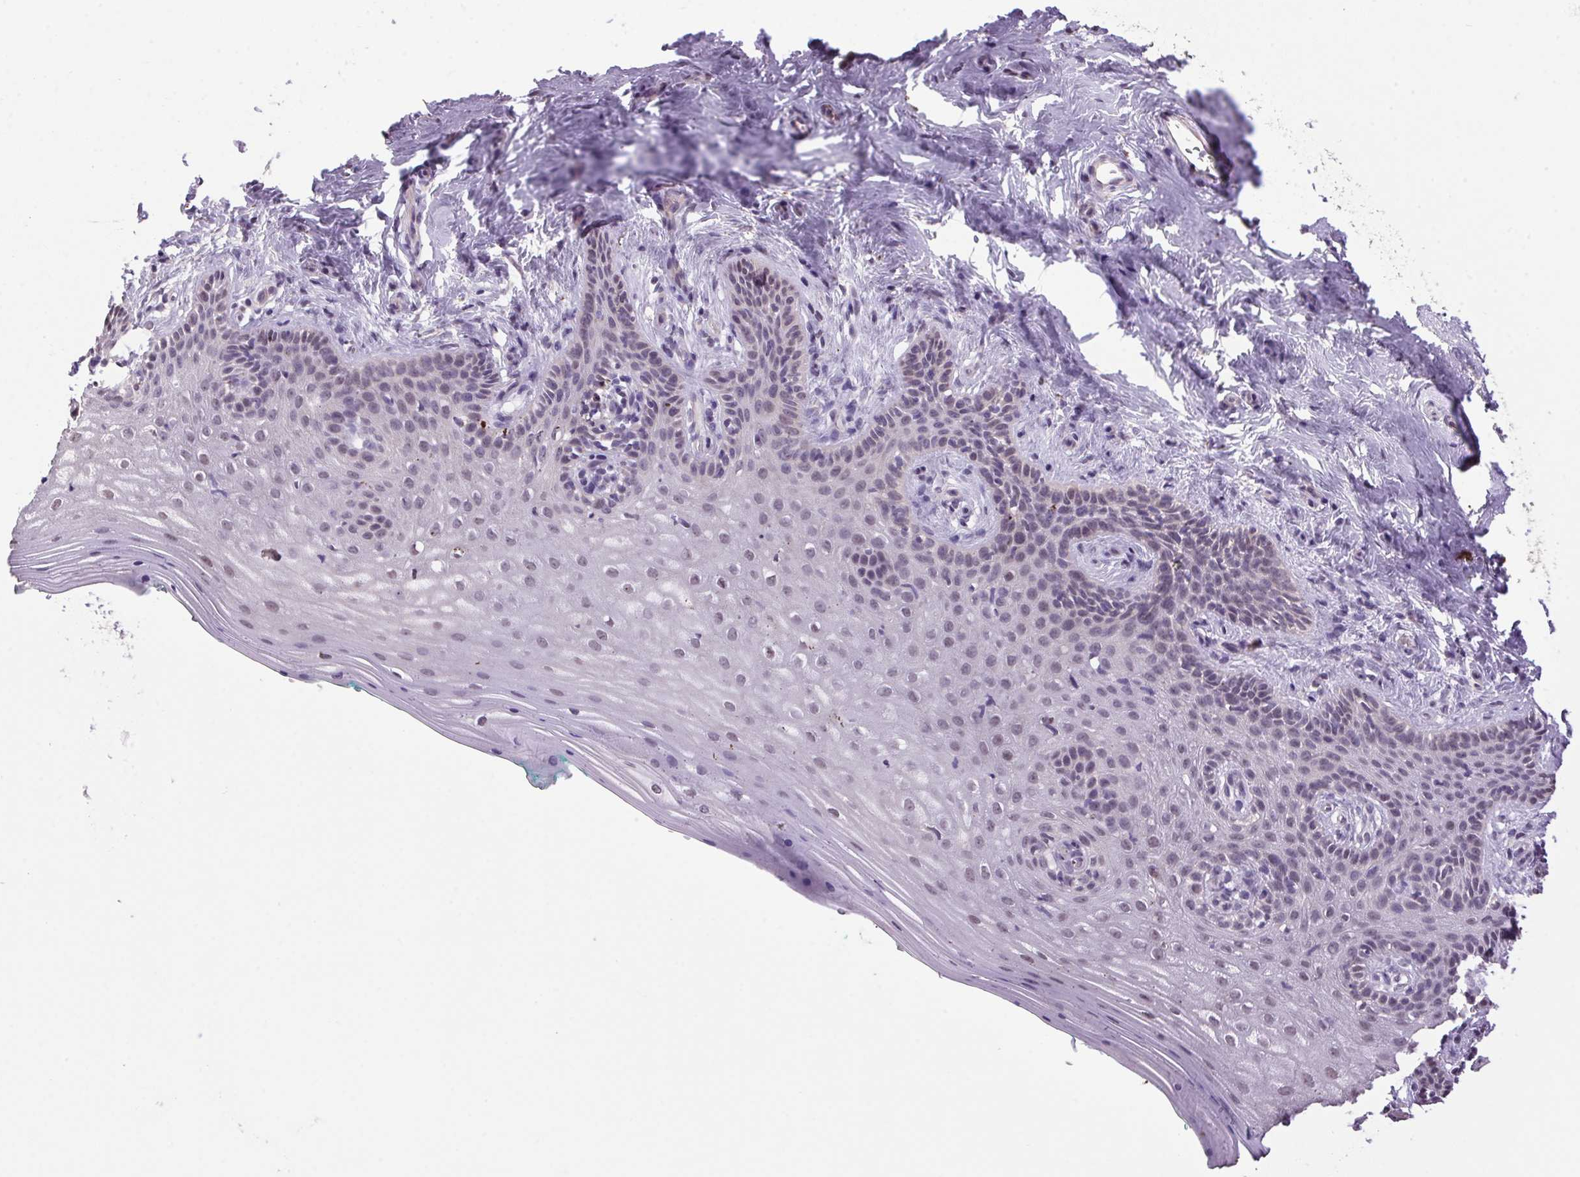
{"staining": {"intensity": "weak", "quantity": "<25%", "location": "nuclear"}, "tissue": "vagina", "cell_type": "Squamous epithelial cells", "image_type": "normal", "snomed": [{"axis": "morphology", "description": "Normal tissue, NOS"}, {"axis": "topography", "description": "Vagina"}], "caption": "Immunohistochemistry (IHC) of benign vagina displays no expression in squamous epithelial cells. Nuclei are stained in blue.", "gene": "VWA3B", "patient": {"sex": "female", "age": 45}}